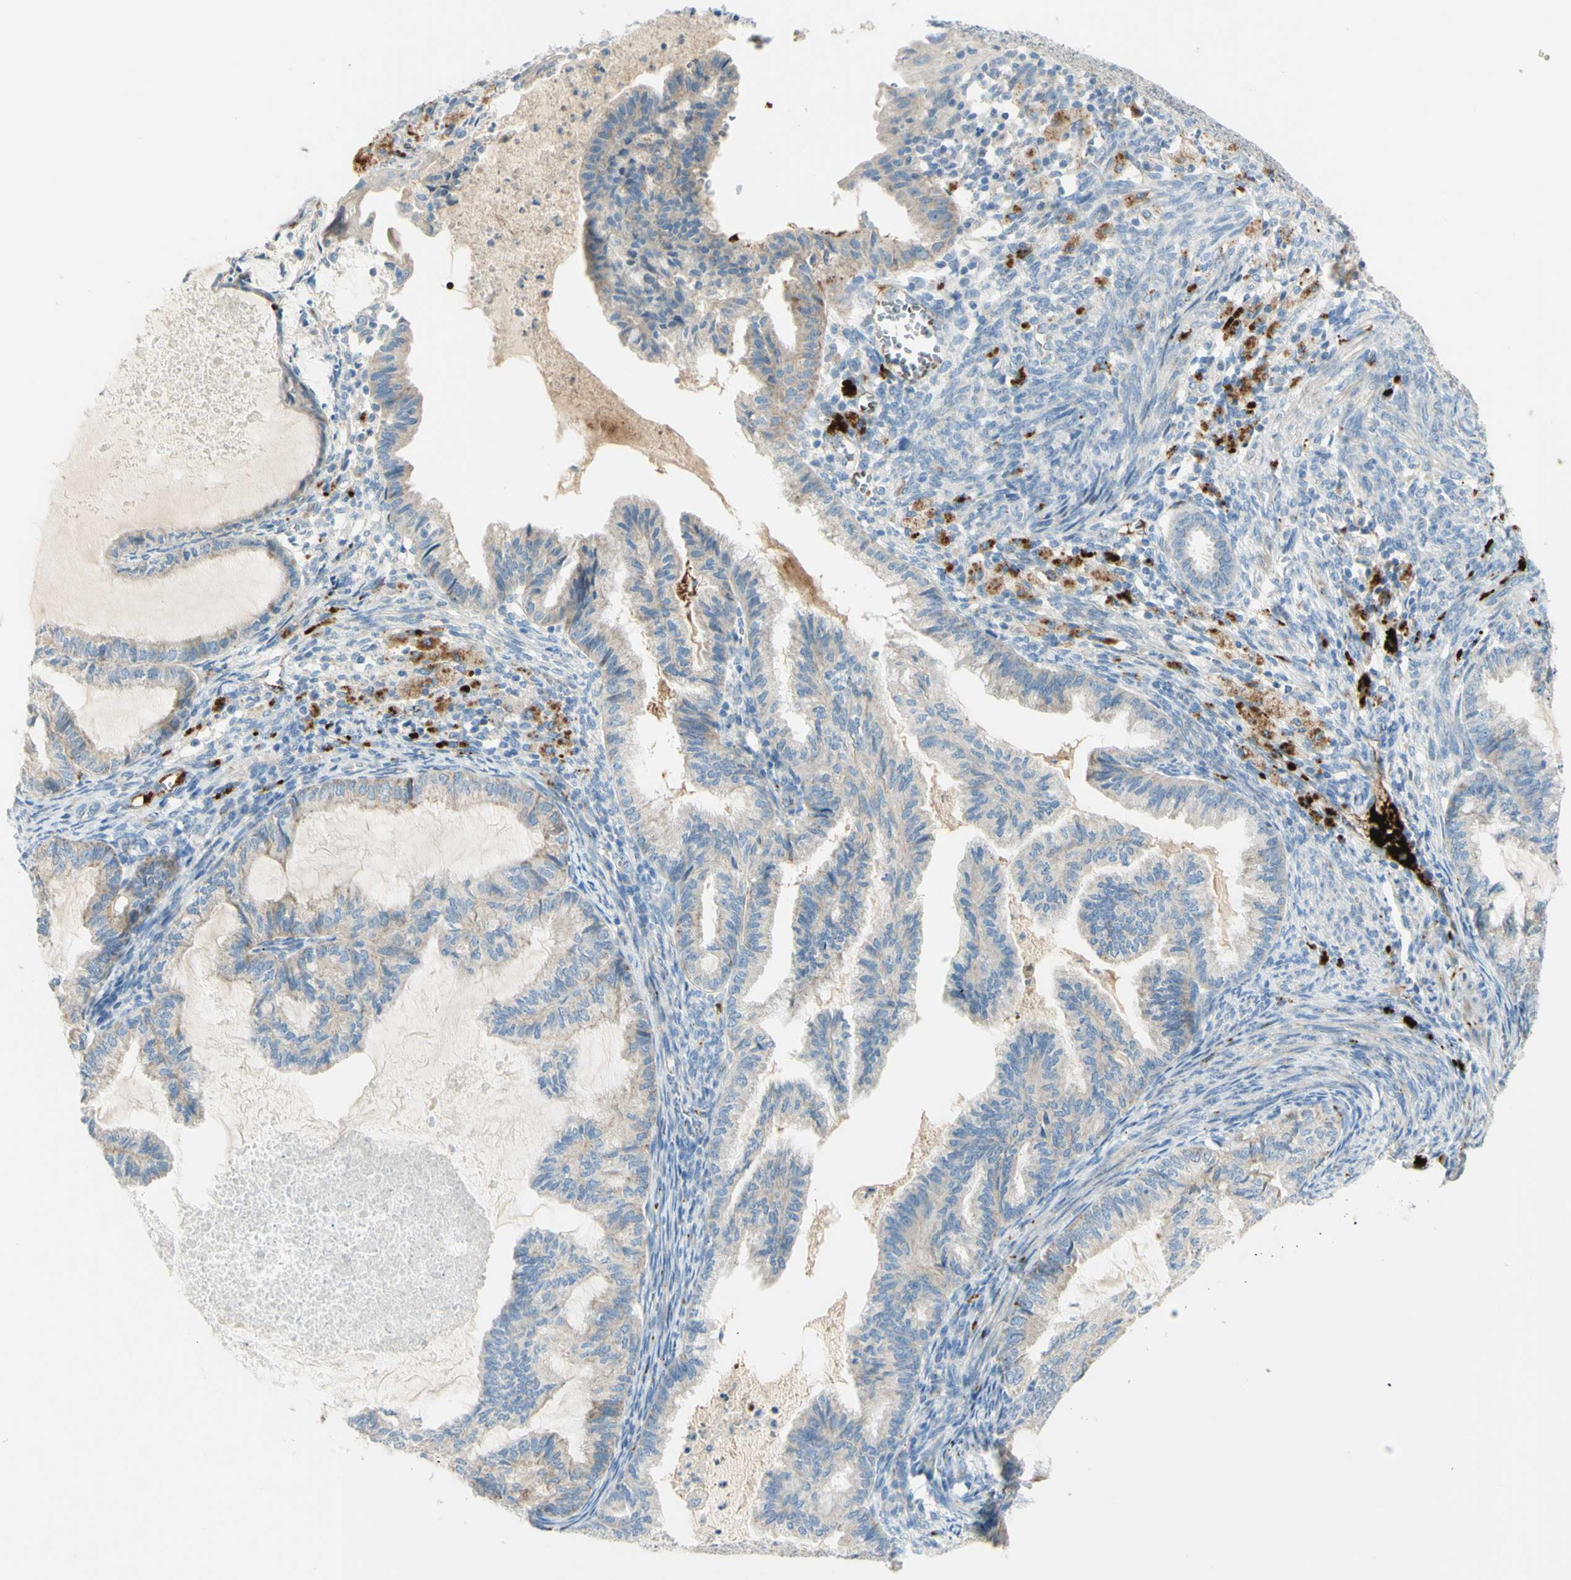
{"staining": {"intensity": "weak", "quantity": "<25%", "location": "cytoplasmic/membranous"}, "tissue": "cervical cancer", "cell_type": "Tumor cells", "image_type": "cancer", "snomed": [{"axis": "morphology", "description": "Normal tissue, NOS"}, {"axis": "morphology", "description": "Adenocarcinoma, NOS"}, {"axis": "topography", "description": "Cervix"}, {"axis": "topography", "description": "Endometrium"}], "caption": "Tumor cells show no significant positivity in adenocarcinoma (cervical). Brightfield microscopy of IHC stained with DAB (3,3'-diaminobenzidine) (brown) and hematoxylin (blue), captured at high magnification.", "gene": "GAN", "patient": {"sex": "female", "age": 86}}